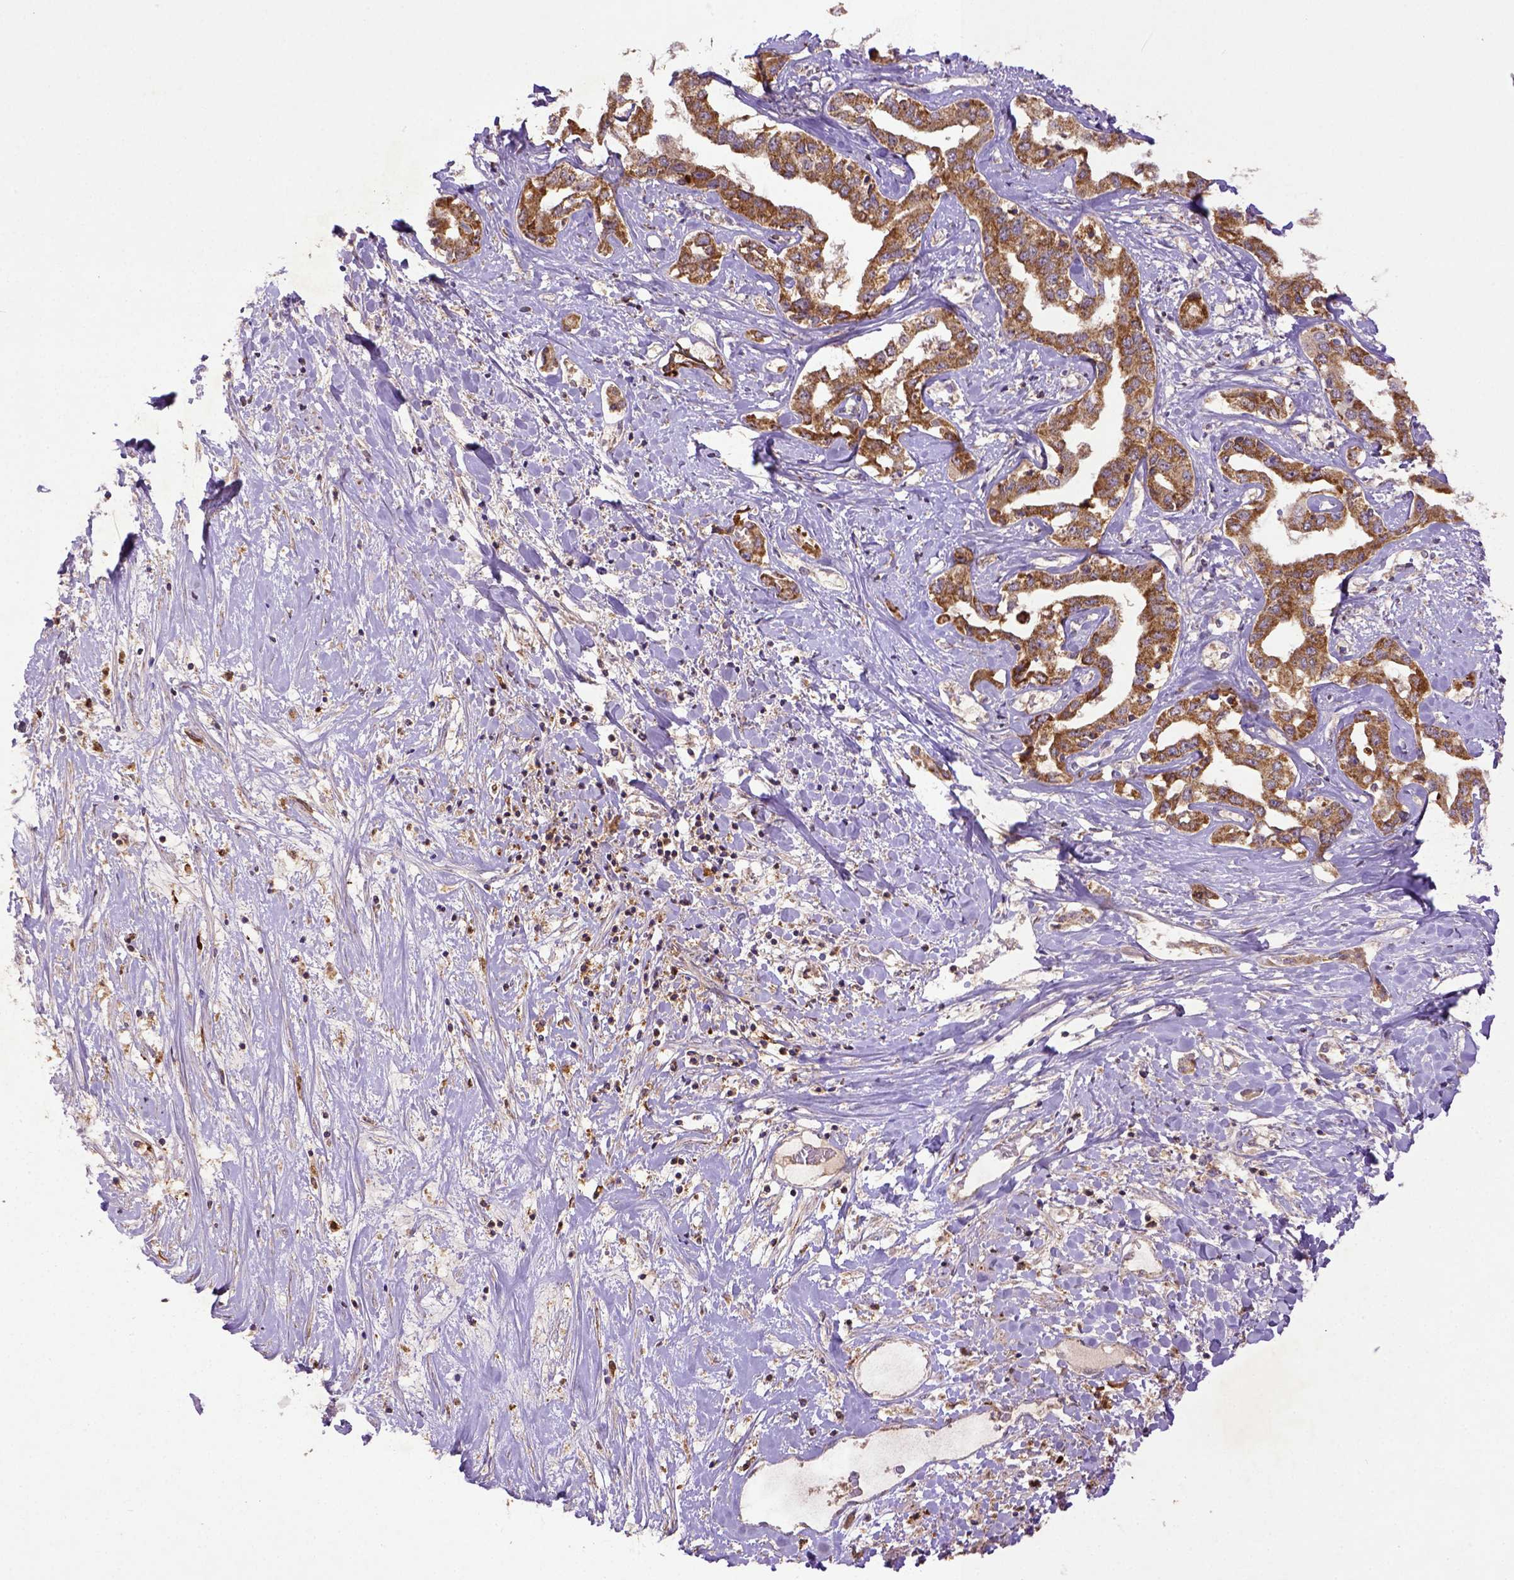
{"staining": {"intensity": "moderate", "quantity": ">75%", "location": "cytoplasmic/membranous"}, "tissue": "liver cancer", "cell_type": "Tumor cells", "image_type": "cancer", "snomed": [{"axis": "morphology", "description": "Cholangiocarcinoma"}, {"axis": "topography", "description": "Liver"}], "caption": "A brown stain highlights moderate cytoplasmic/membranous positivity of a protein in human liver cholangiocarcinoma tumor cells.", "gene": "MT-CO1", "patient": {"sex": "male", "age": 59}}